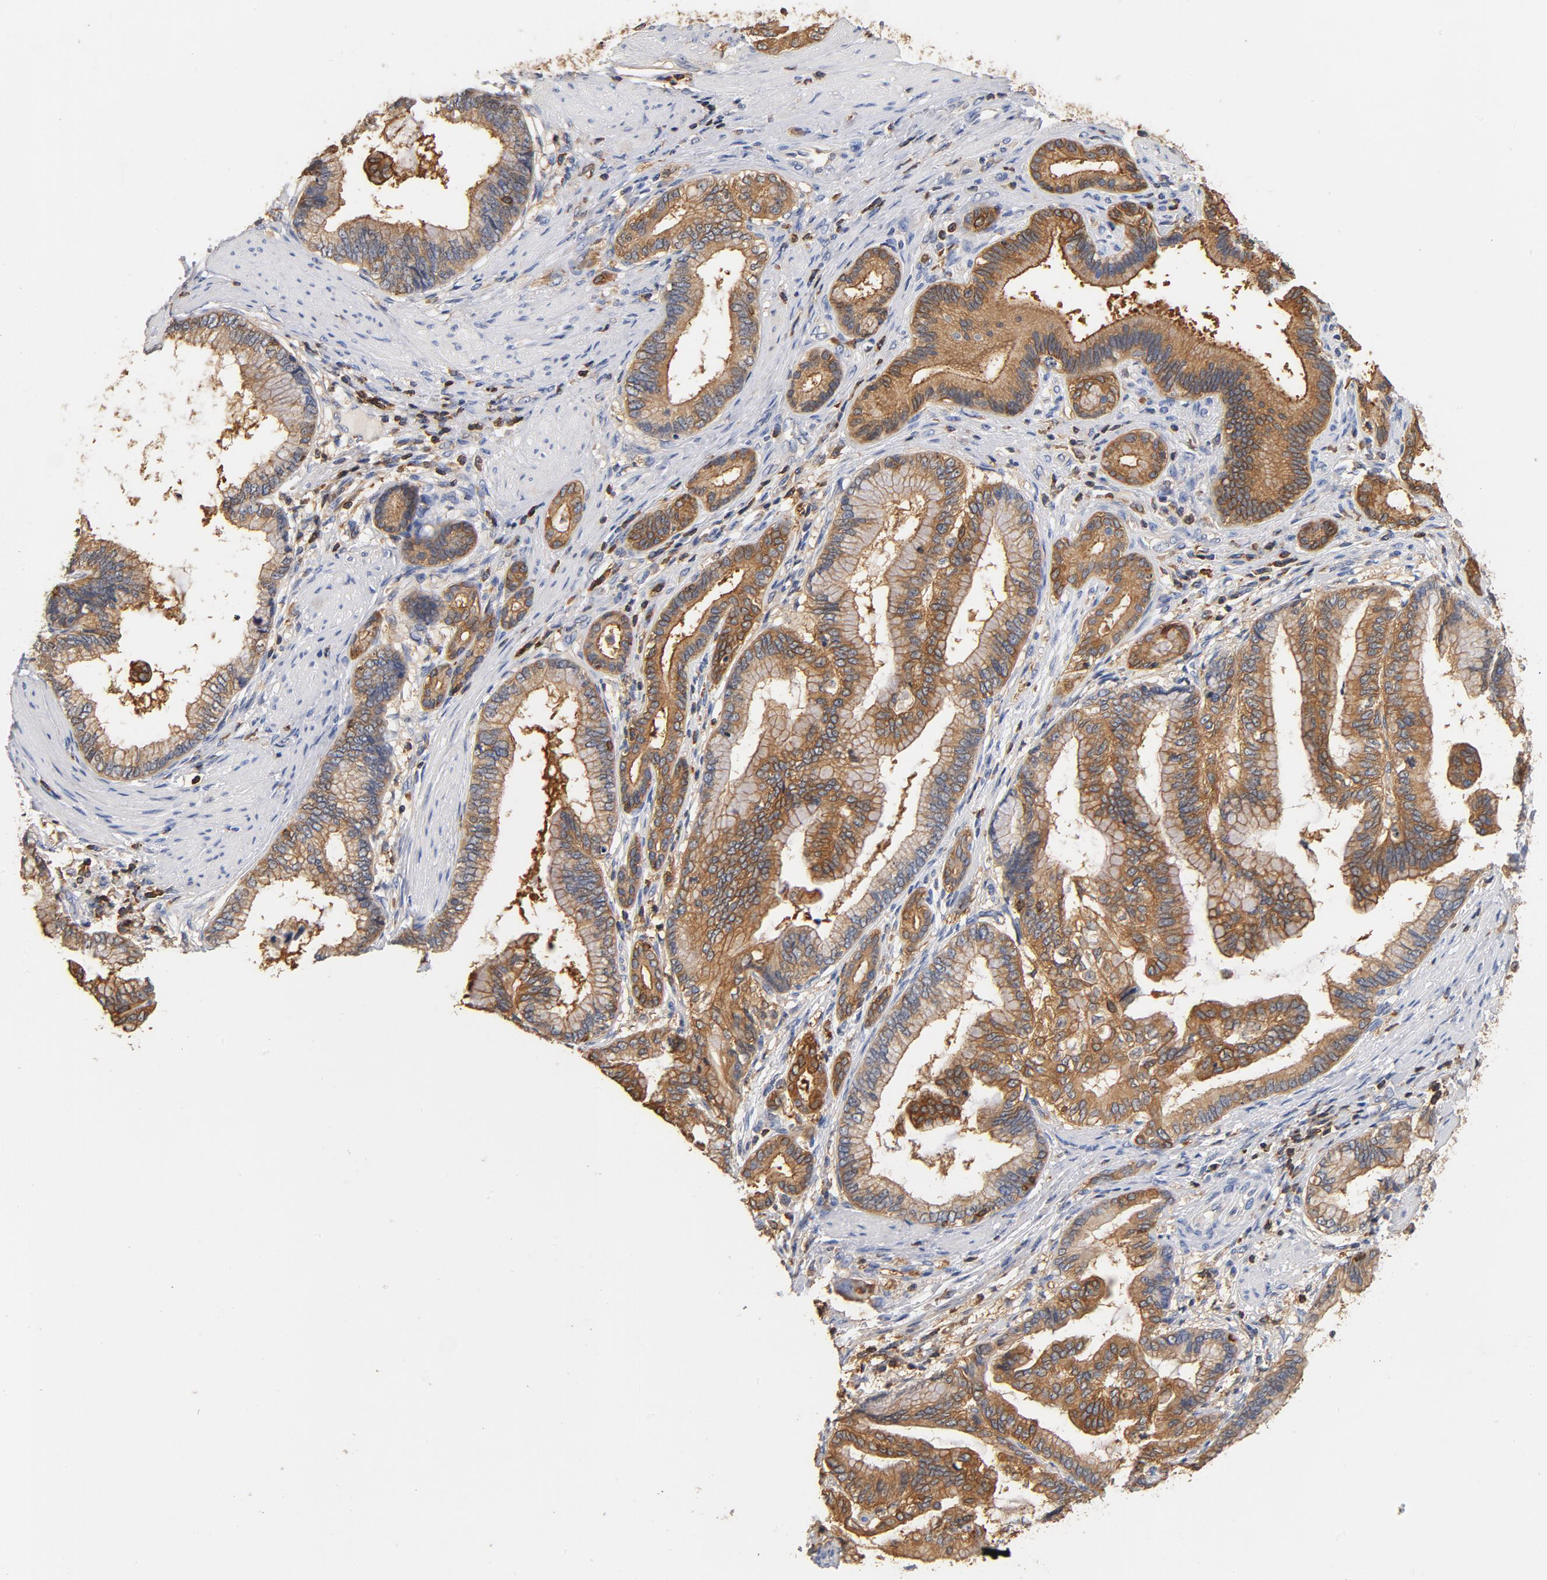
{"staining": {"intensity": "moderate", "quantity": ">75%", "location": "cytoplasmic/membranous"}, "tissue": "pancreatic cancer", "cell_type": "Tumor cells", "image_type": "cancer", "snomed": [{"axis": "morphology", "description": "Adenocarcinoma, NOS"}, {"axis": "topography", "description": "Pancreas"}], "caption": "A histopathology image of human pancreatic cancer (adenocarcinoma) stained for a protein demonstrates moderate cytoplasmic/membranous brown staining in tumor cells. Nuclei are stained in blue.", "gene": "EZR", "patient": {"sex": "female", "age": 64}}